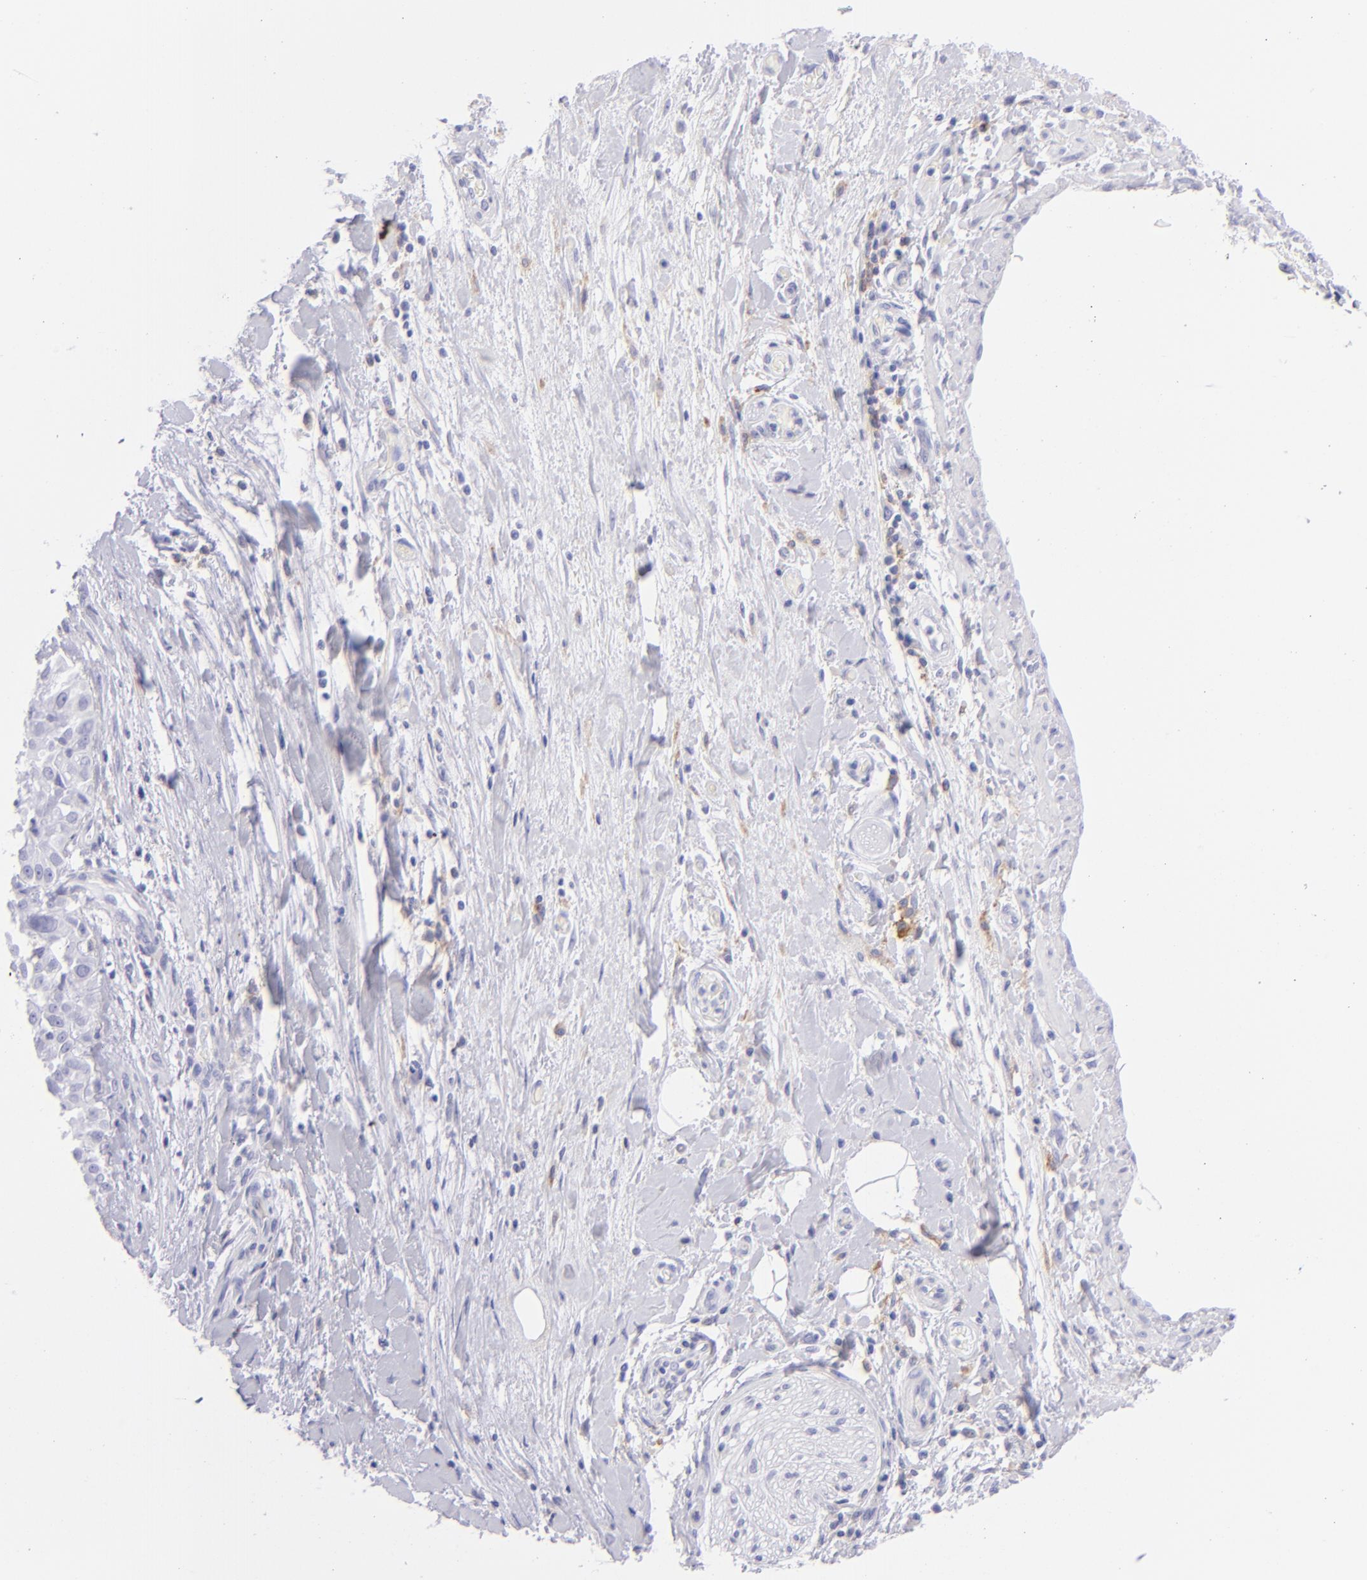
{"staining": {"intensity": "negative", "quantity": "none", "location": "none"}, "tissue": "pancreatic cancer", "cell_type": "Tumor cells", "image_type": "cancer", "snomed": [{"axis": "morphology", "description": "Adenocarcinoma, NOS"}, {"axis": "topography", "description": "Pancreas"}], "caption": "Pancreatic cancer (adenocarcinoma) was stained to show a protein in brown. There is no significant staining in tumor cells. (IHC, brightfield microscopy, high magnification).", "gene": "CD72", "patient": {"sex": "female", "age": 52}}